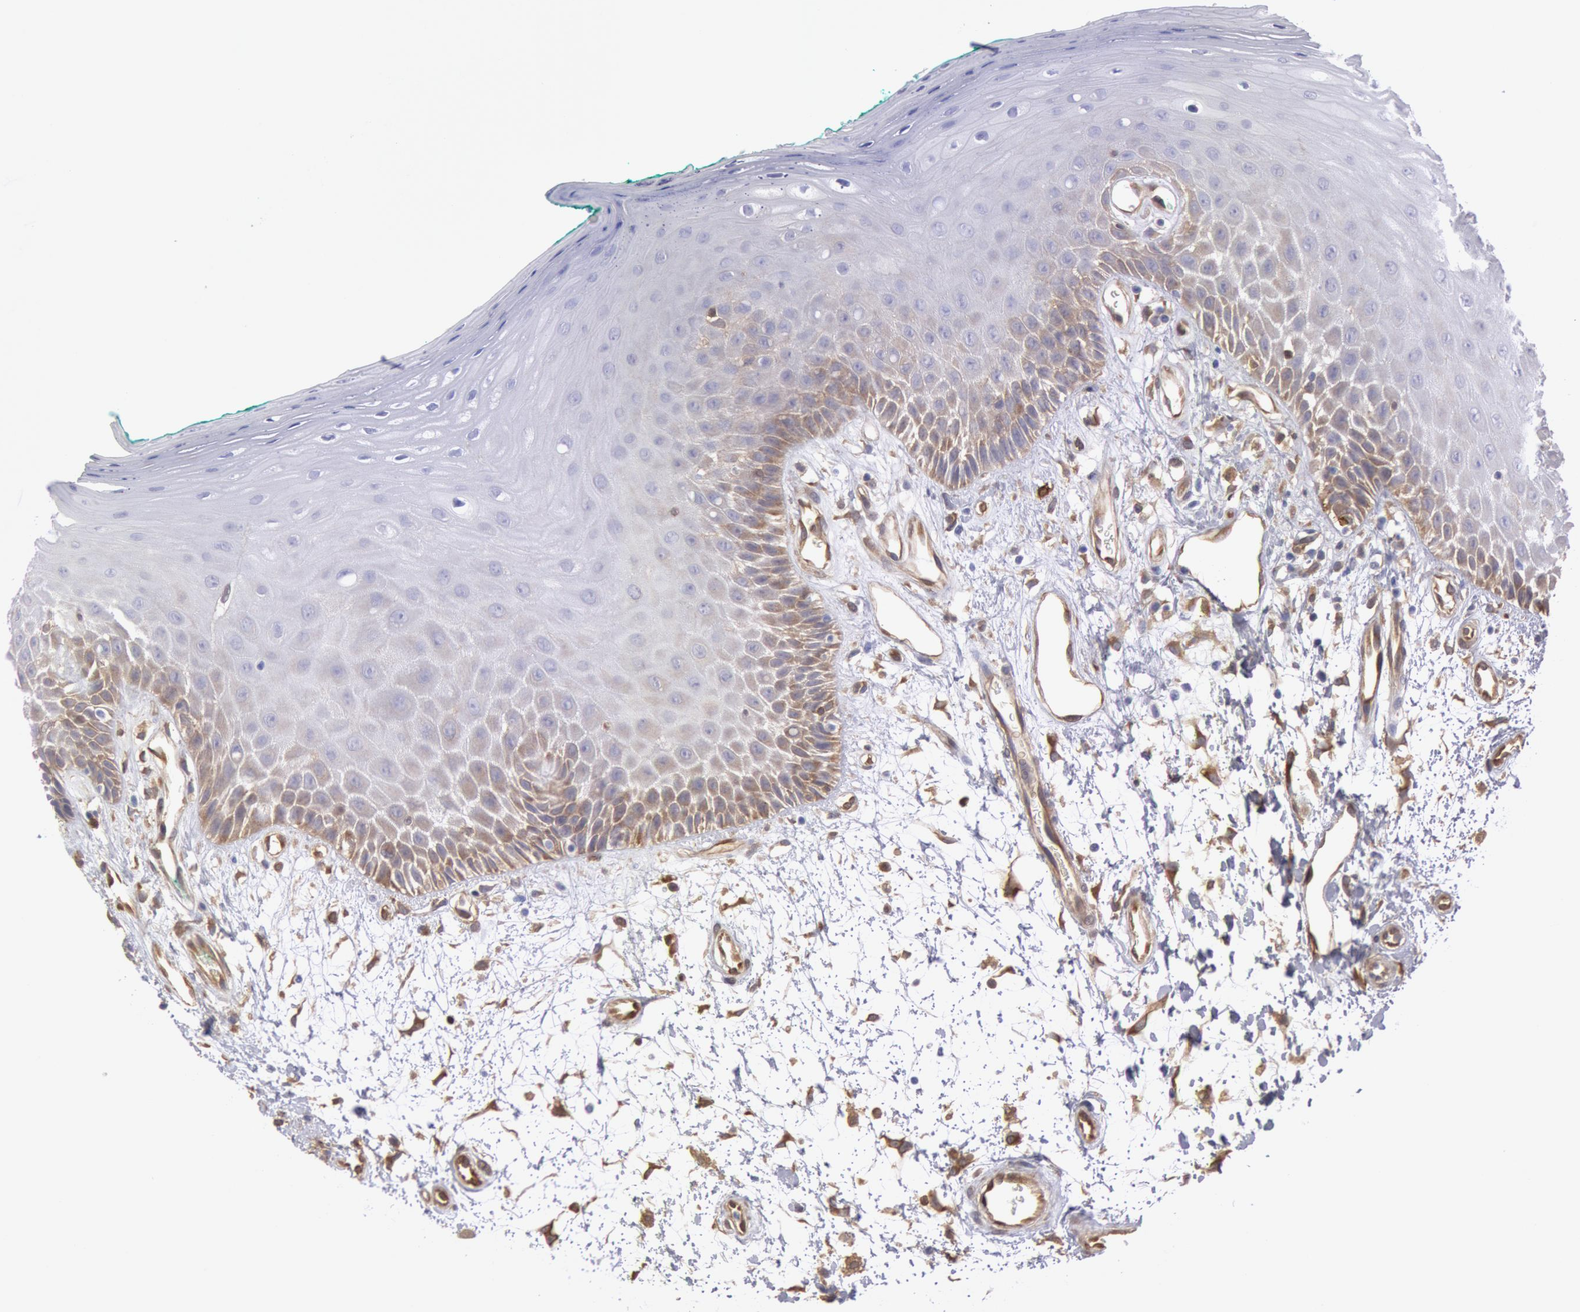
{"staining": {"intensity": "weak", "quantity": "<25%", "location": "cytoplasmic/membranous"}, "tissue": "oral mucosa", "cell_type": "Squamous epithelial cells", "image_type": "normal", "snomed": [{"axis": "morphology", "description": "Normal tissue, NOS"}, {"axis": "morphology", "description": "Squamous cell carcinoma, NOS"}, {"axis": "topography", "description": "Skeletal muscle"}, {"axis": "topography", "description": "Oral tissue"}, {"axis": "topography", "description": "Head-Neck"}], "caption": "IHC micrograph of benign oral mucosa: oral mucosa stained with DAB (3,3'-diaminobenzidine) reveals no significant protein positivity in squamous epithelial cells. (IHC, brightfield microscopy, high magnification).", "gene": "CCDC50", "patient": {"sex": "female", "age": 84}}